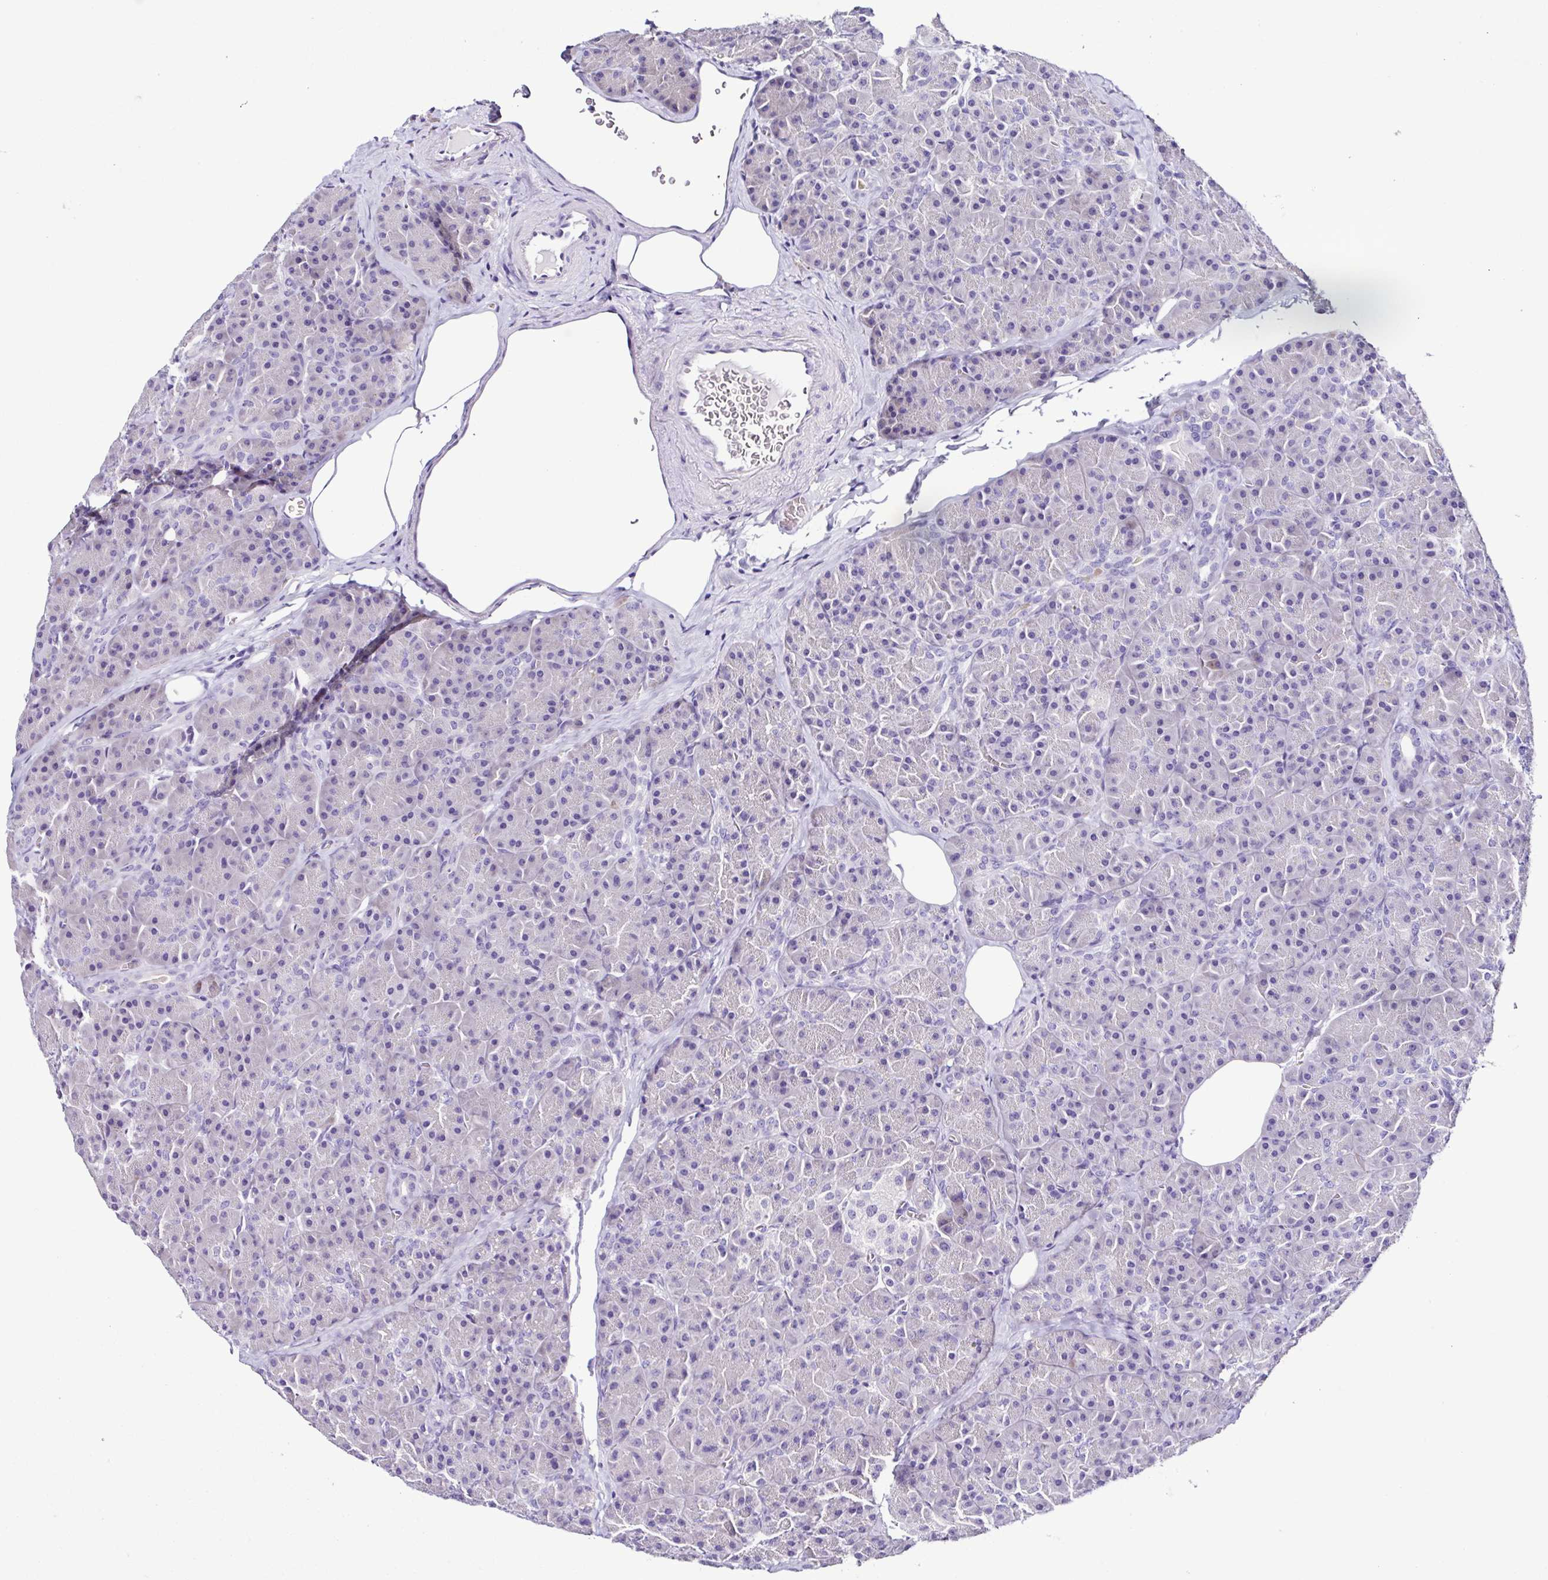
{"staining": {"intensity": "weak", "quantity": "25%-75%", "location": "cytoplasmic/membranous"}, "tissue": "pancreas", "cell_type": "Exocrine glandular cells", "image_type": "normal", "snomed": [{"axis": "morphology", "description": "Normal tissue, NOS"}, {"axis": "topography", "description": "Pancreas"}], "caption": "Protein expression analysis of benign pancreas demonstrates weak cytoplasmic/membranous expression in about 25%-75% of exocrine glandular cells.", "gene": "SRL", "patient": {"sex": "male", "age": 57}}